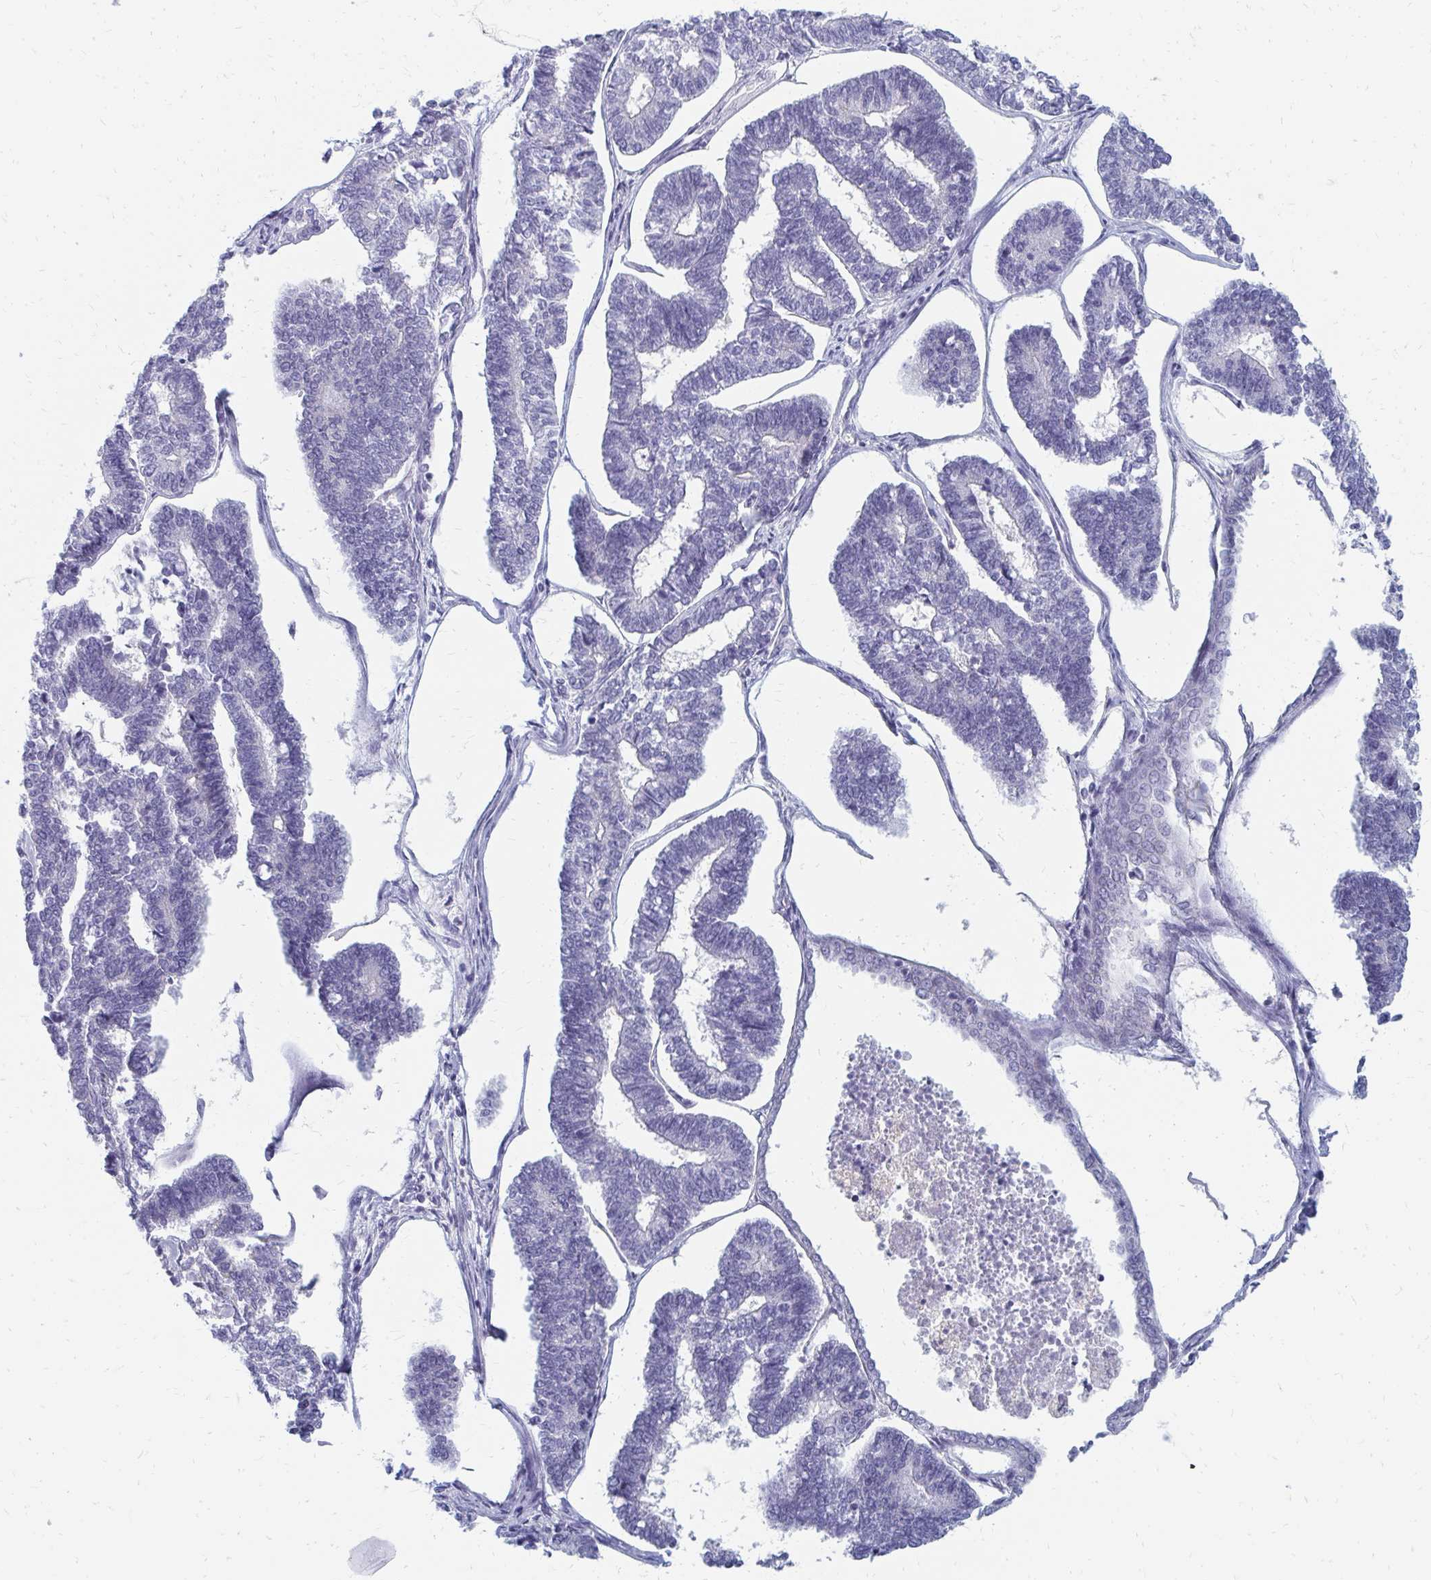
{"staining": {"intensity": "negative", "quantity": "none", "location": "none"}, "tissue": "endometrial cancer", "cell_type": "Tumor cells", "image_type": "cancer", "snomed": [{"axis": "morphology", "description": "Adenocarcinoma, NOS"}, {"axis": "topography", "description": "Endometrium"}], "caption": "This is an IHC micrograph of human endometrial adenocarcinoma. There is no expression in tumor cells.", "gene": "OR10V1", "patient": {"sex": "female", "age": 70}}